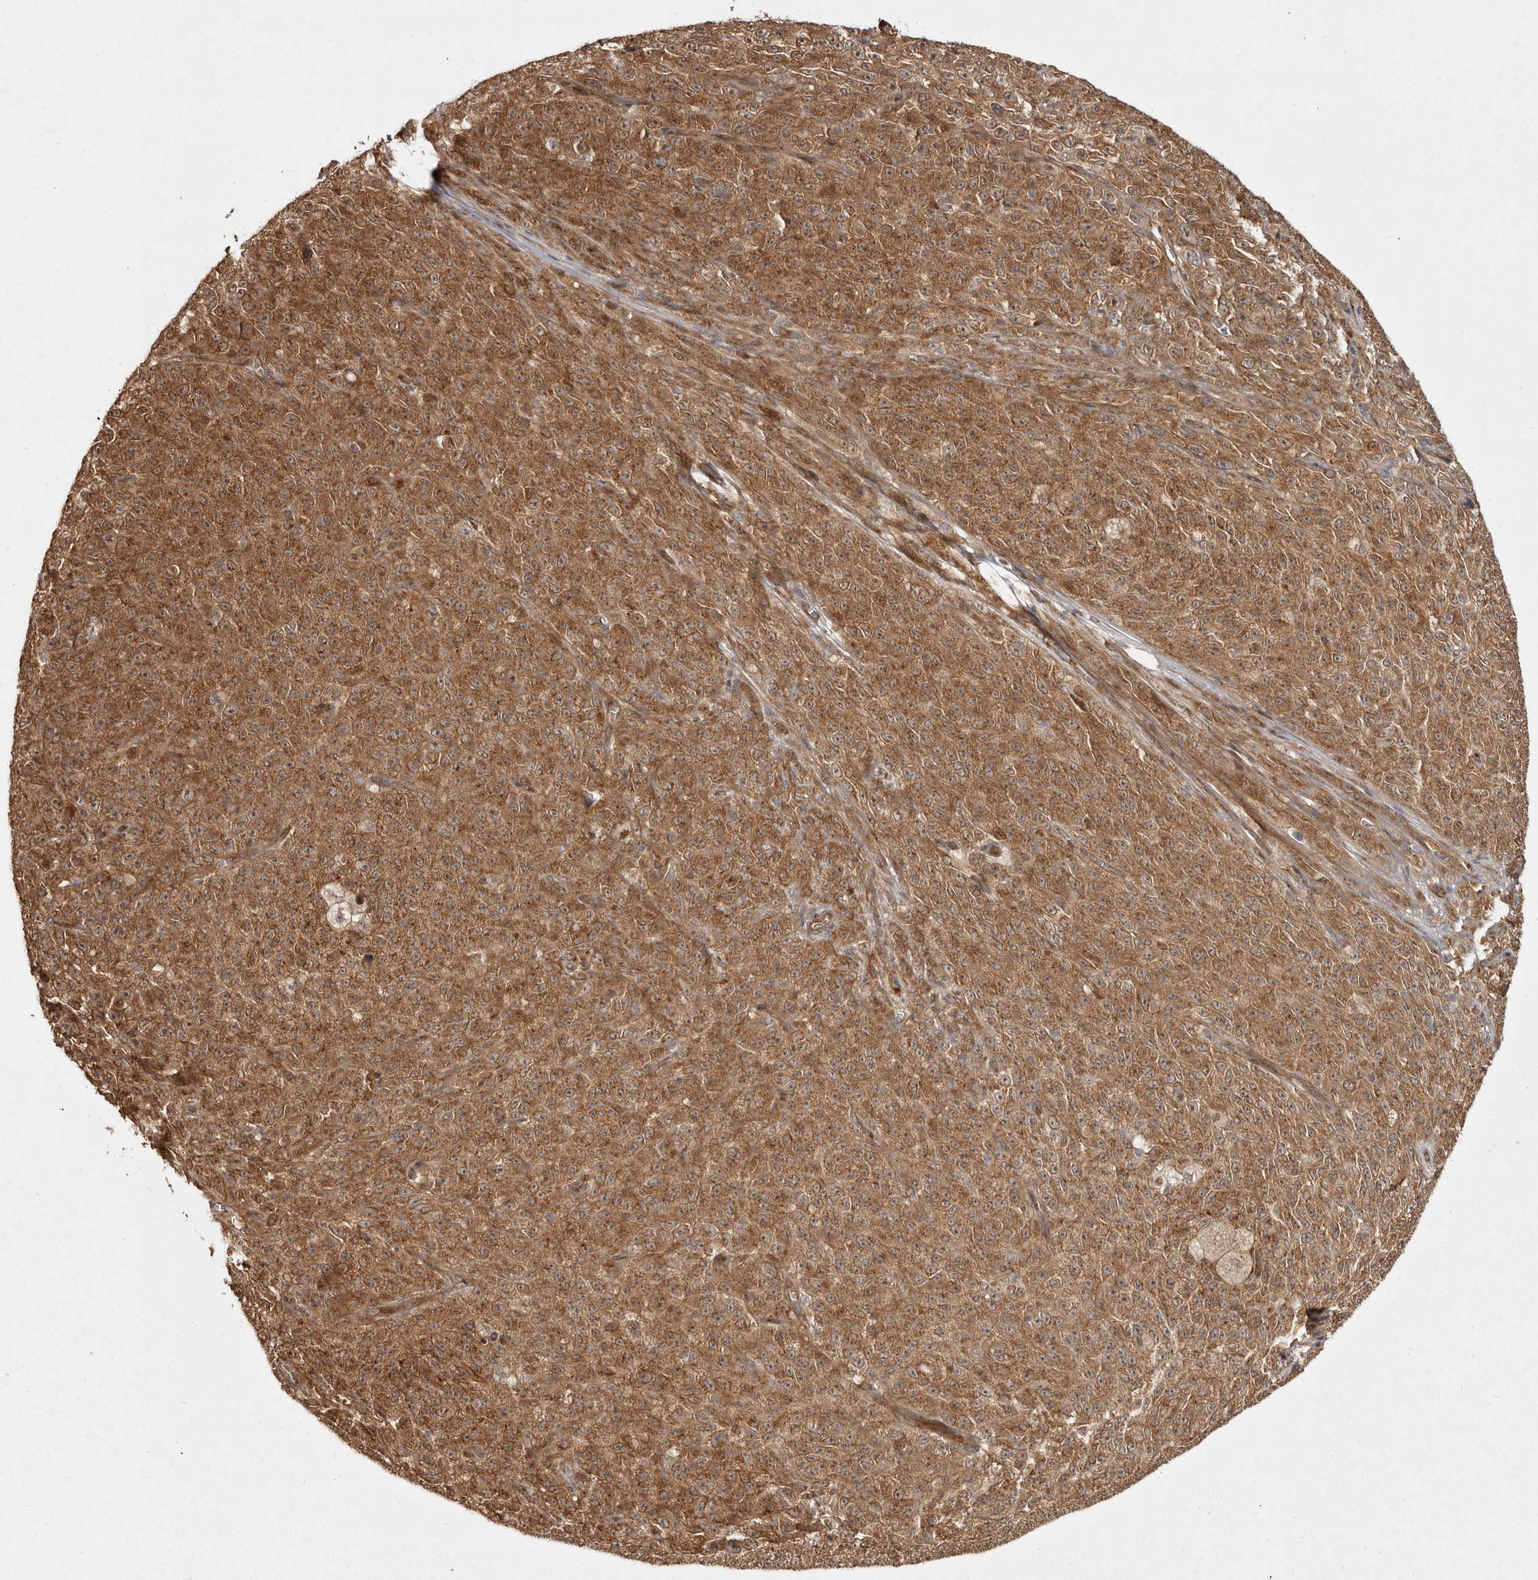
{"staining": {"intensity": "moderate", "quantity": ">75%", "location": "cytoplasmic/membranous"}, "tissue": "melanoma", "cell_type": "Tumor cells", "image_type": "cancer", "snomed": [{"axis": "morphology", "description": "Malignant melanoma, NOS"}, {"axis": "topography", "description": "Skin"}], "caption": "The immunohistochemical stain highlights moderate cytoplasmic/membranous expression in tumor cells of malignant melanoma tissue.", "gene": "CAMSAP2", "patient": {"sex": "female", "age": 82}}